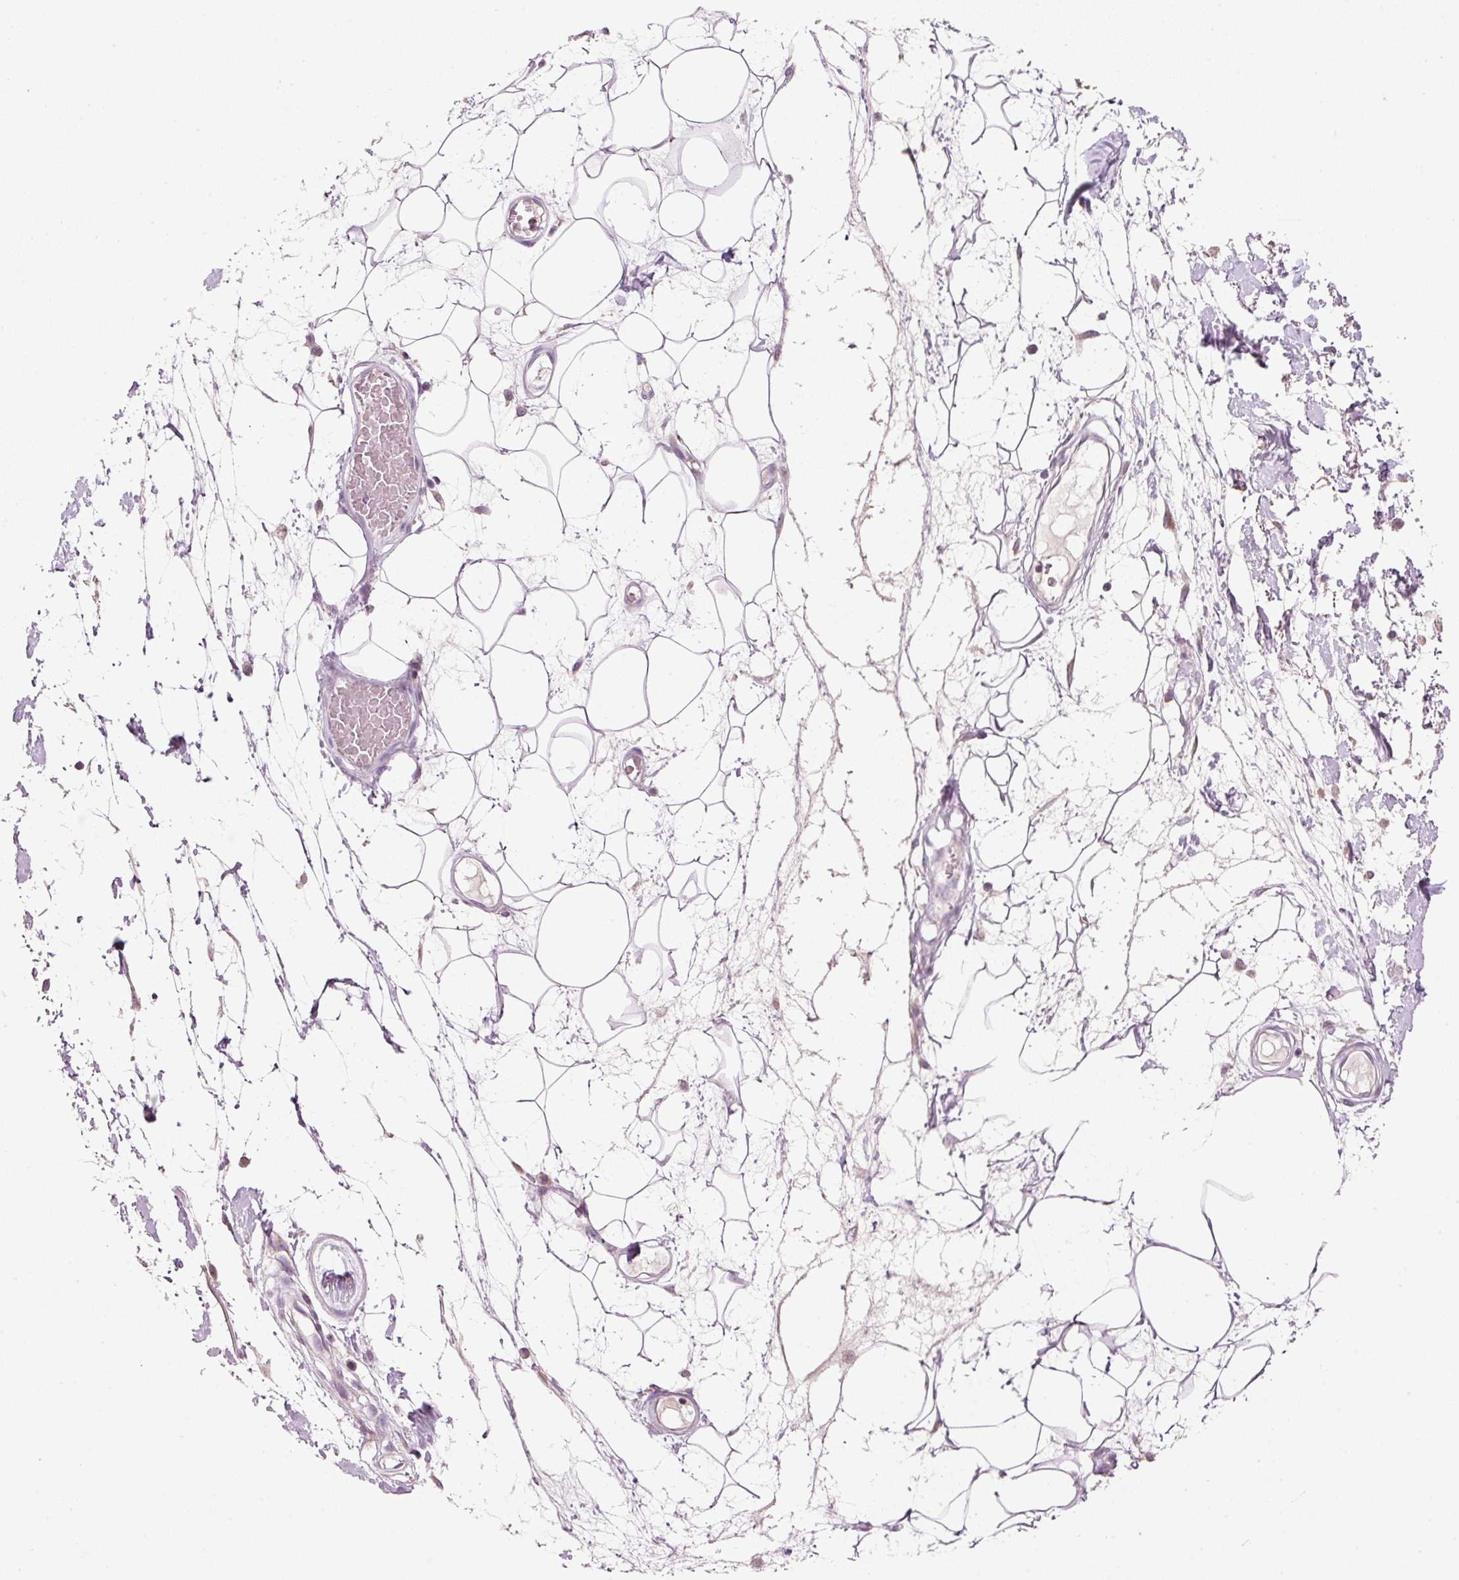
{"staining": {"intensity": "negative", "quantity": "none", "location": "none"}, "tissue": "adipose tissue", "cell_type": "Adipocytes", "image_type": "normal", "snomed": [{"axis": "morphology", "description": "Normal tissue, NOS"}, {"axis": "topography", "description": "Vulva"}, {"axis": "topography", "description": "Peripheral nerve tissue"}], "caption": "Immunohistochemical staining of unremarkable adipose tissue reveals no significant positivity in adipocytes.", "gene": "FAM78B", "patient": {"sex": "female", "age": 68}}